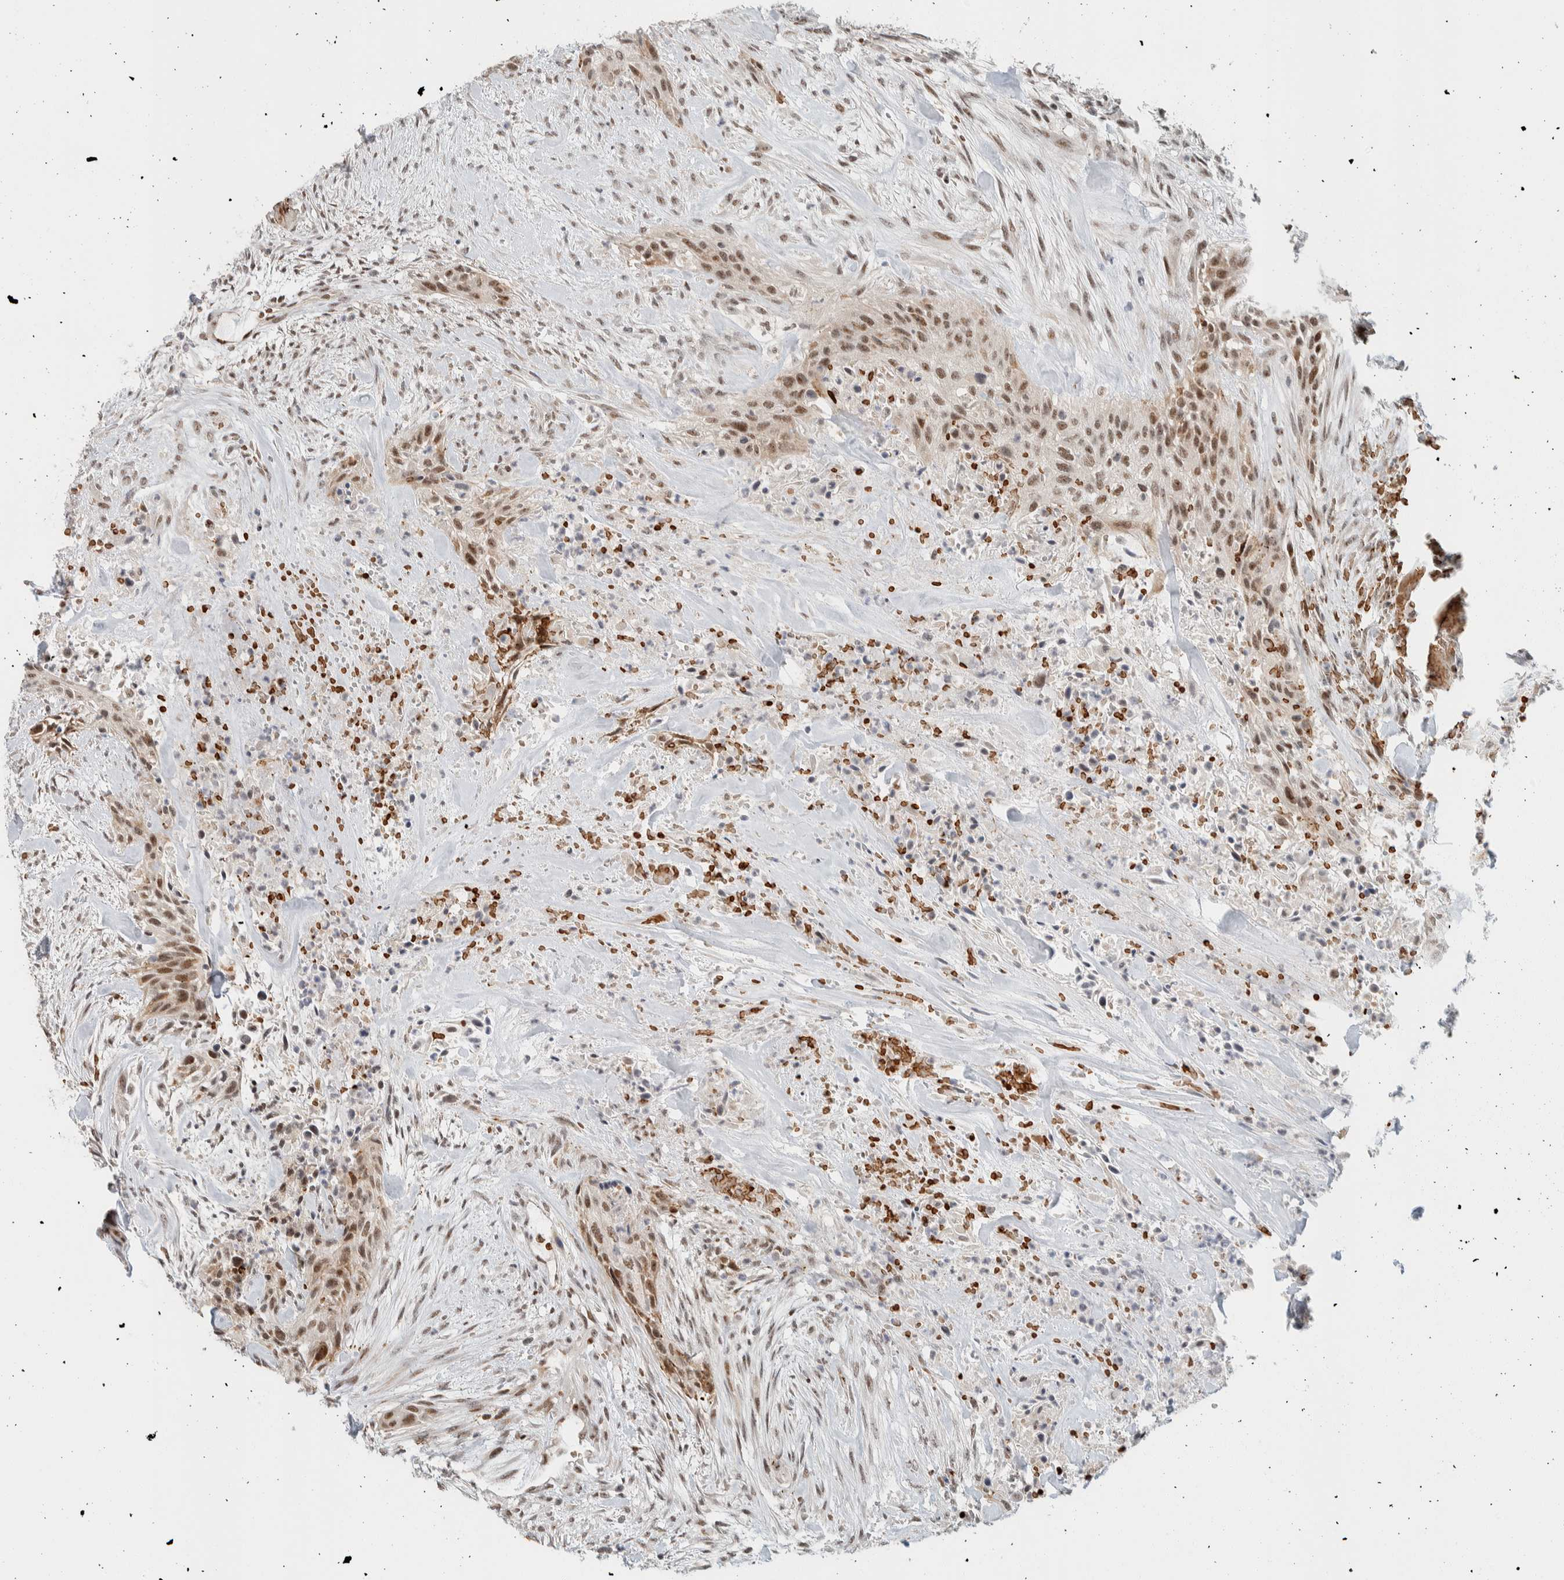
{"staining": {"intensity": "moderate", "quantity": ">75%", "location": "nuclear"}, "tissue": "urothelial cancer", "cell_type": "Tumor cells", "image_type": "cancer", "snomed": [{"axis": "morphology", "description": "Urothelial carcinoma, High grade"}, {"axis": "topography", "description": "Urinary bladder"}], "caption": "Protein expression analysis of urothelial cancer displays moderate nuclear expression in about >75% of tumor cells.", "gene": "ZBTB2", "patient": {"sex": "male", "age": 35}}